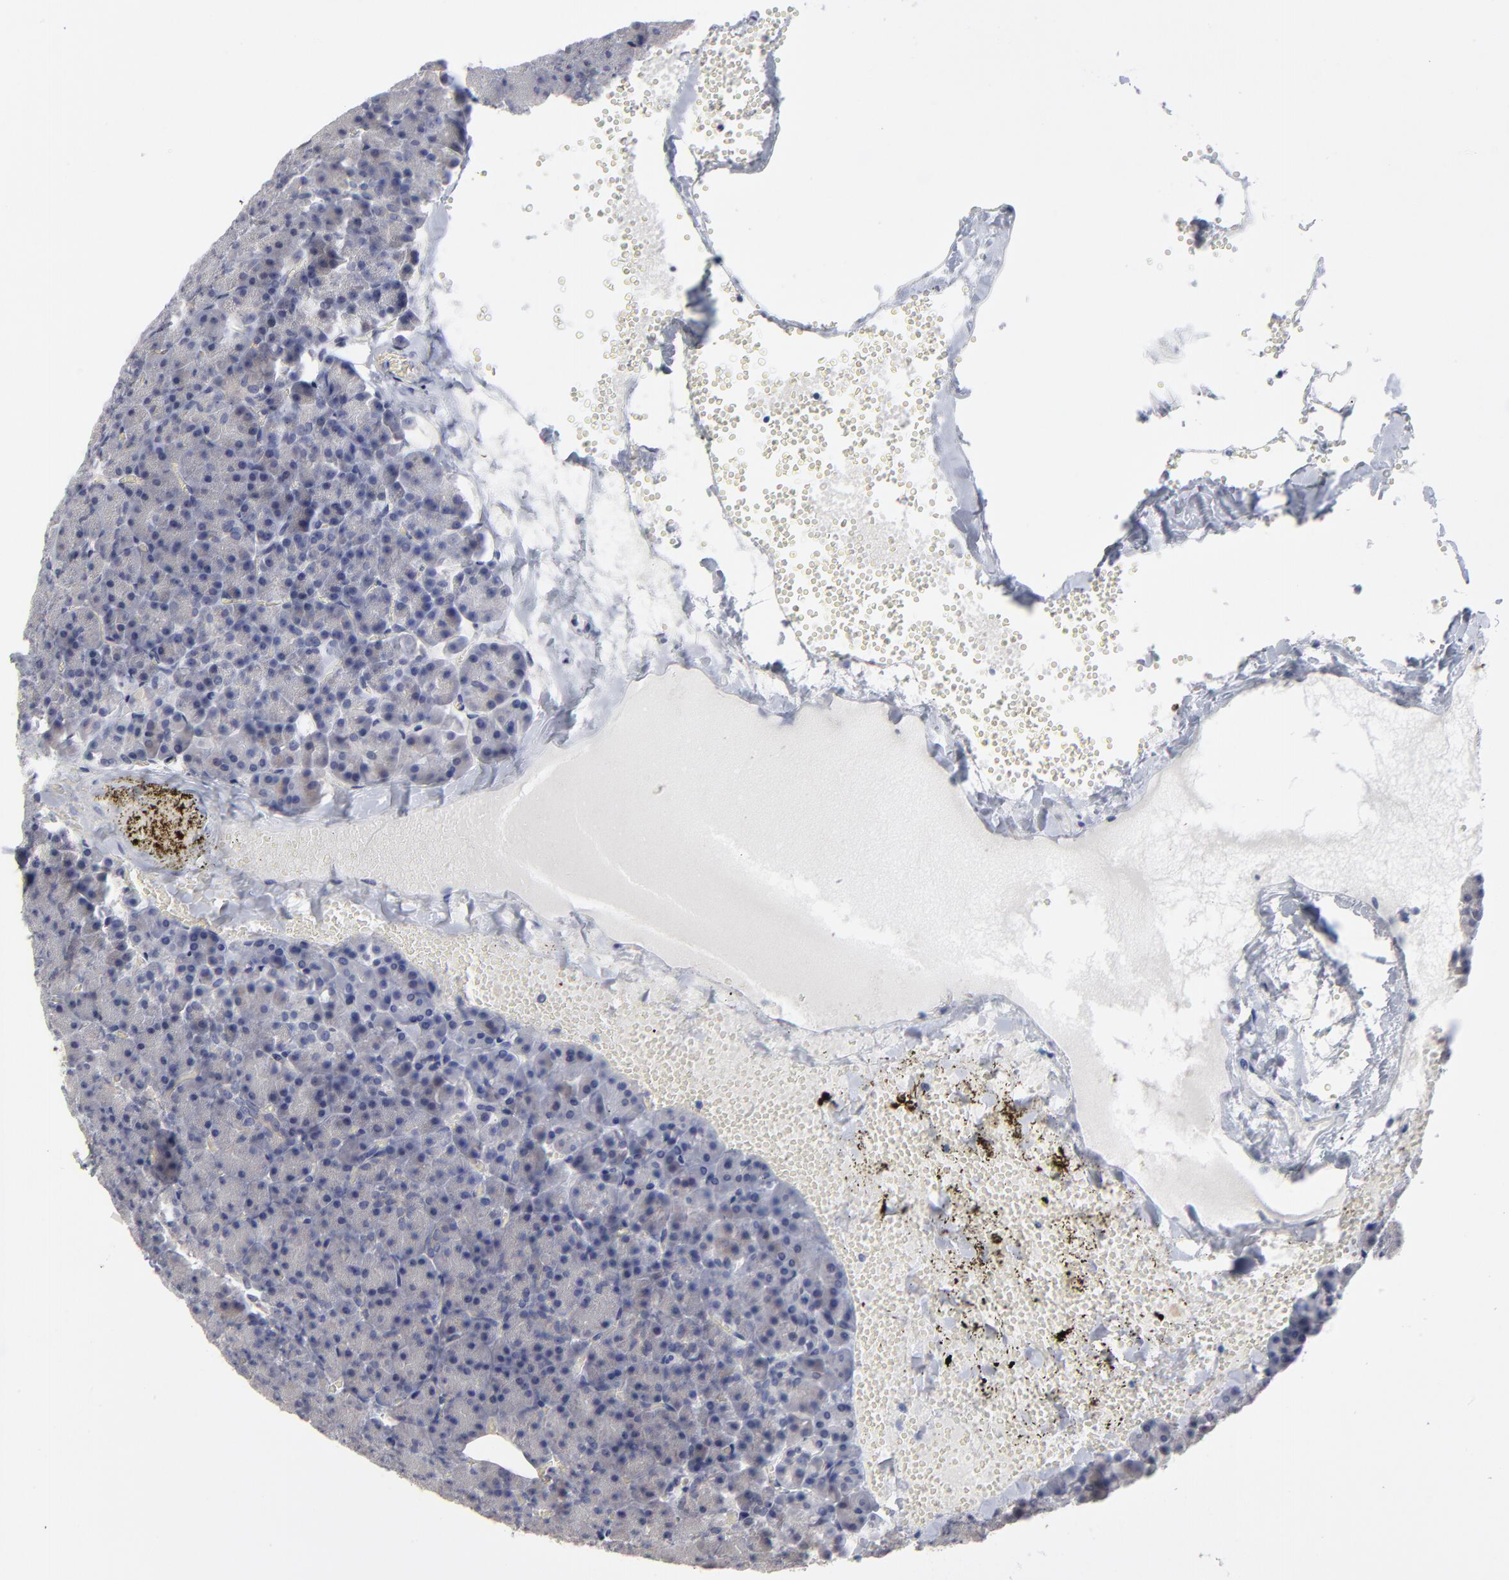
{"staining": {"intensity": "negative", "quantity": "none", "location": "none"}, "tissue": "pancreas", "cell_type": "Exocrine glandular cells", "image_type": "normal", "snomed": [{"axis": "morphology", "description": "Normal tissue, NOS"}, {"axis": "topography", "description": "Pancreas"}], "caption": "Immunohistochemistry of unremarkable pancreas exhibits no positivity in exocrine glandular cells. The staining is performed using DAB brown chromogen with nuclei counter-stained in using hematoxylin.", "gene": "MAGEA10", "patient": {"sex": "female", "age": 35}}